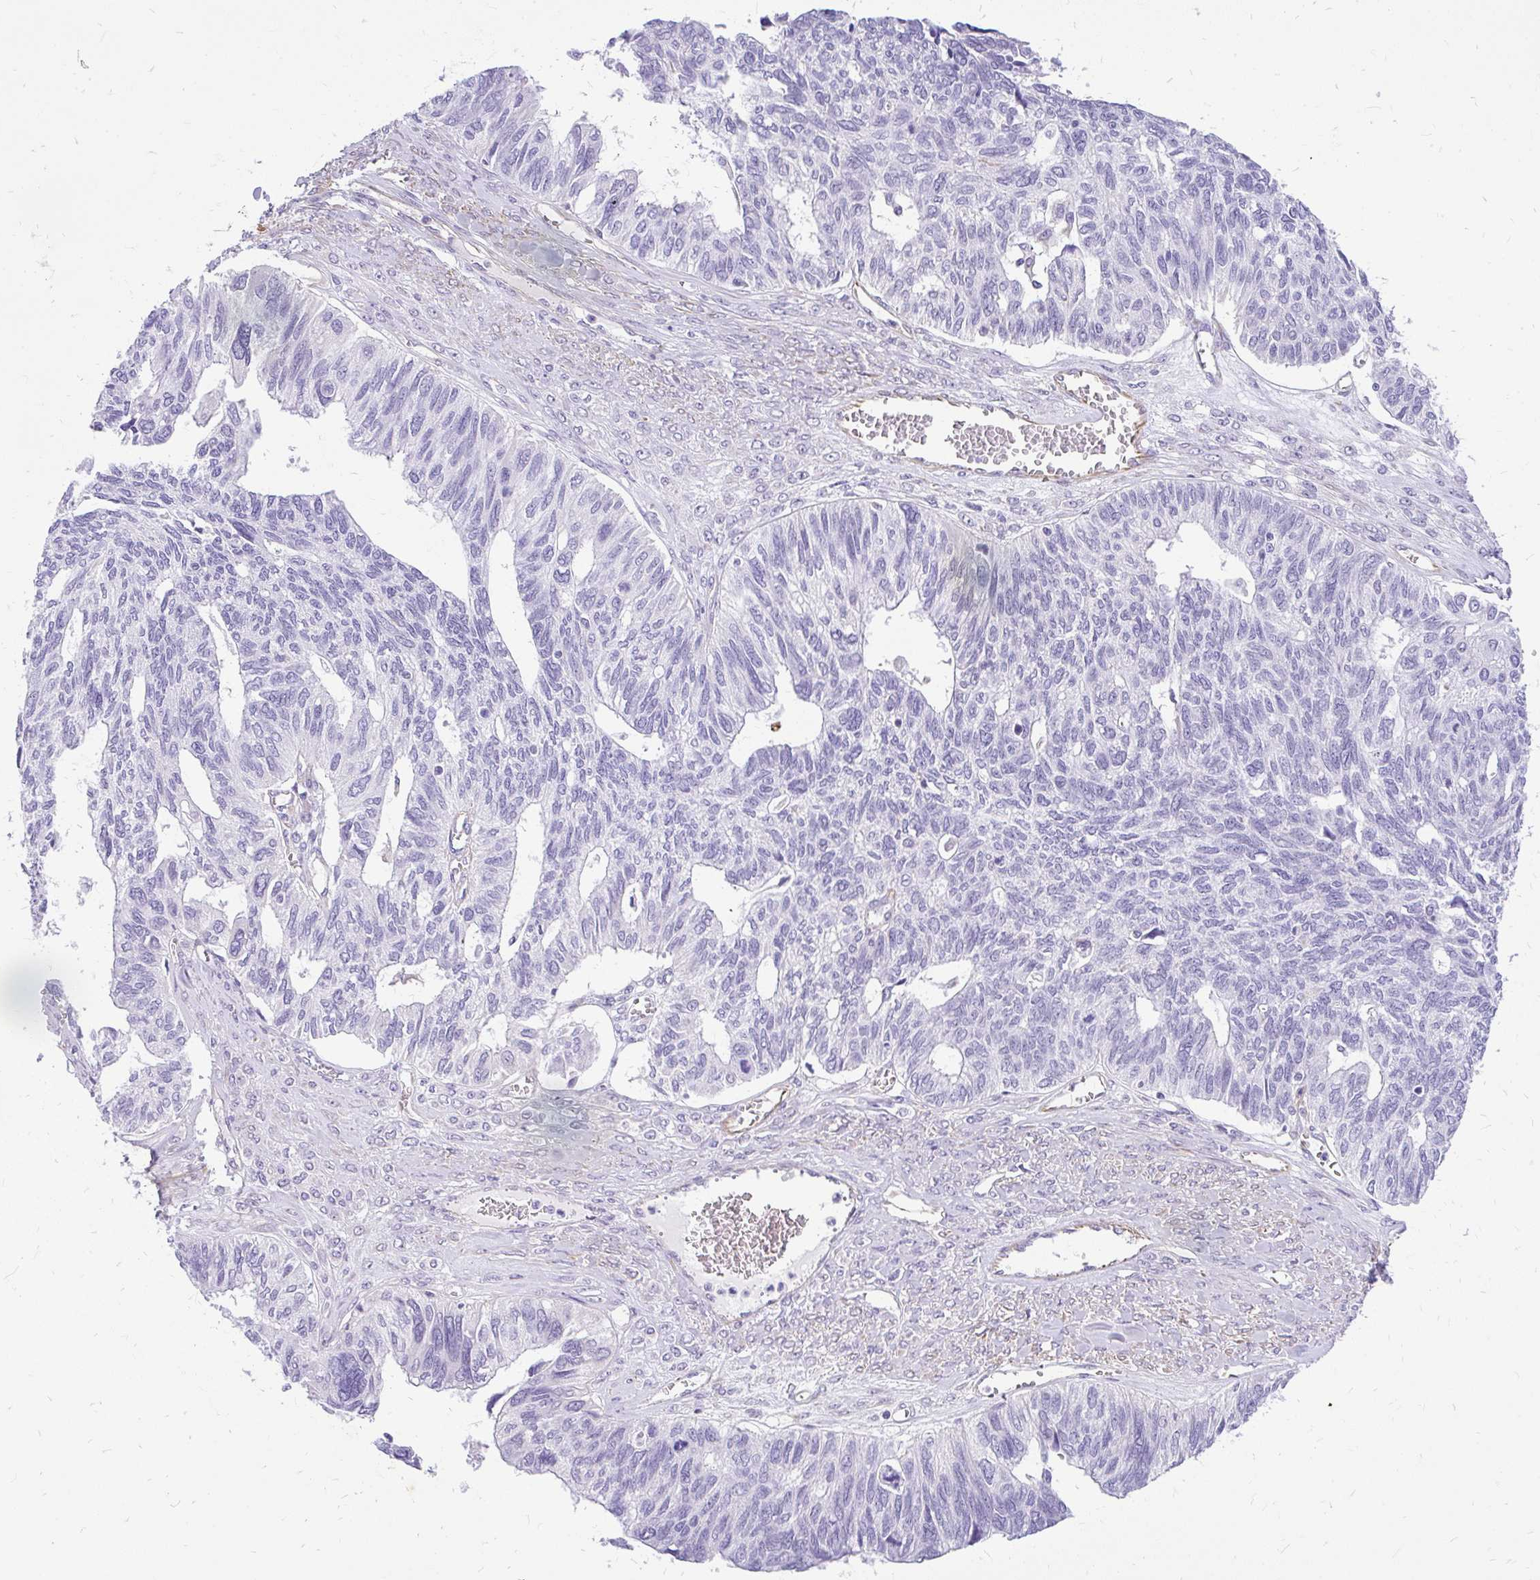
{"staining": {"intensity": "negative", "quantity": "none", "location": "none"}, "tissue": "ovarian cancer", "cell_type": "Tumor cells", "image_type": "cancer", "snomed": [{"axis": "morphology", "description": "Cystadenocarcinoma, serous, NOS"}, {"axis": "topography", "description": "Ovary"}], "caption": "Tumor cells show no significant staining in serous cystadenocarcinoma (ovarian).", "gene": "FAM83C", "patient": {"sex": "female", "age": 79}}